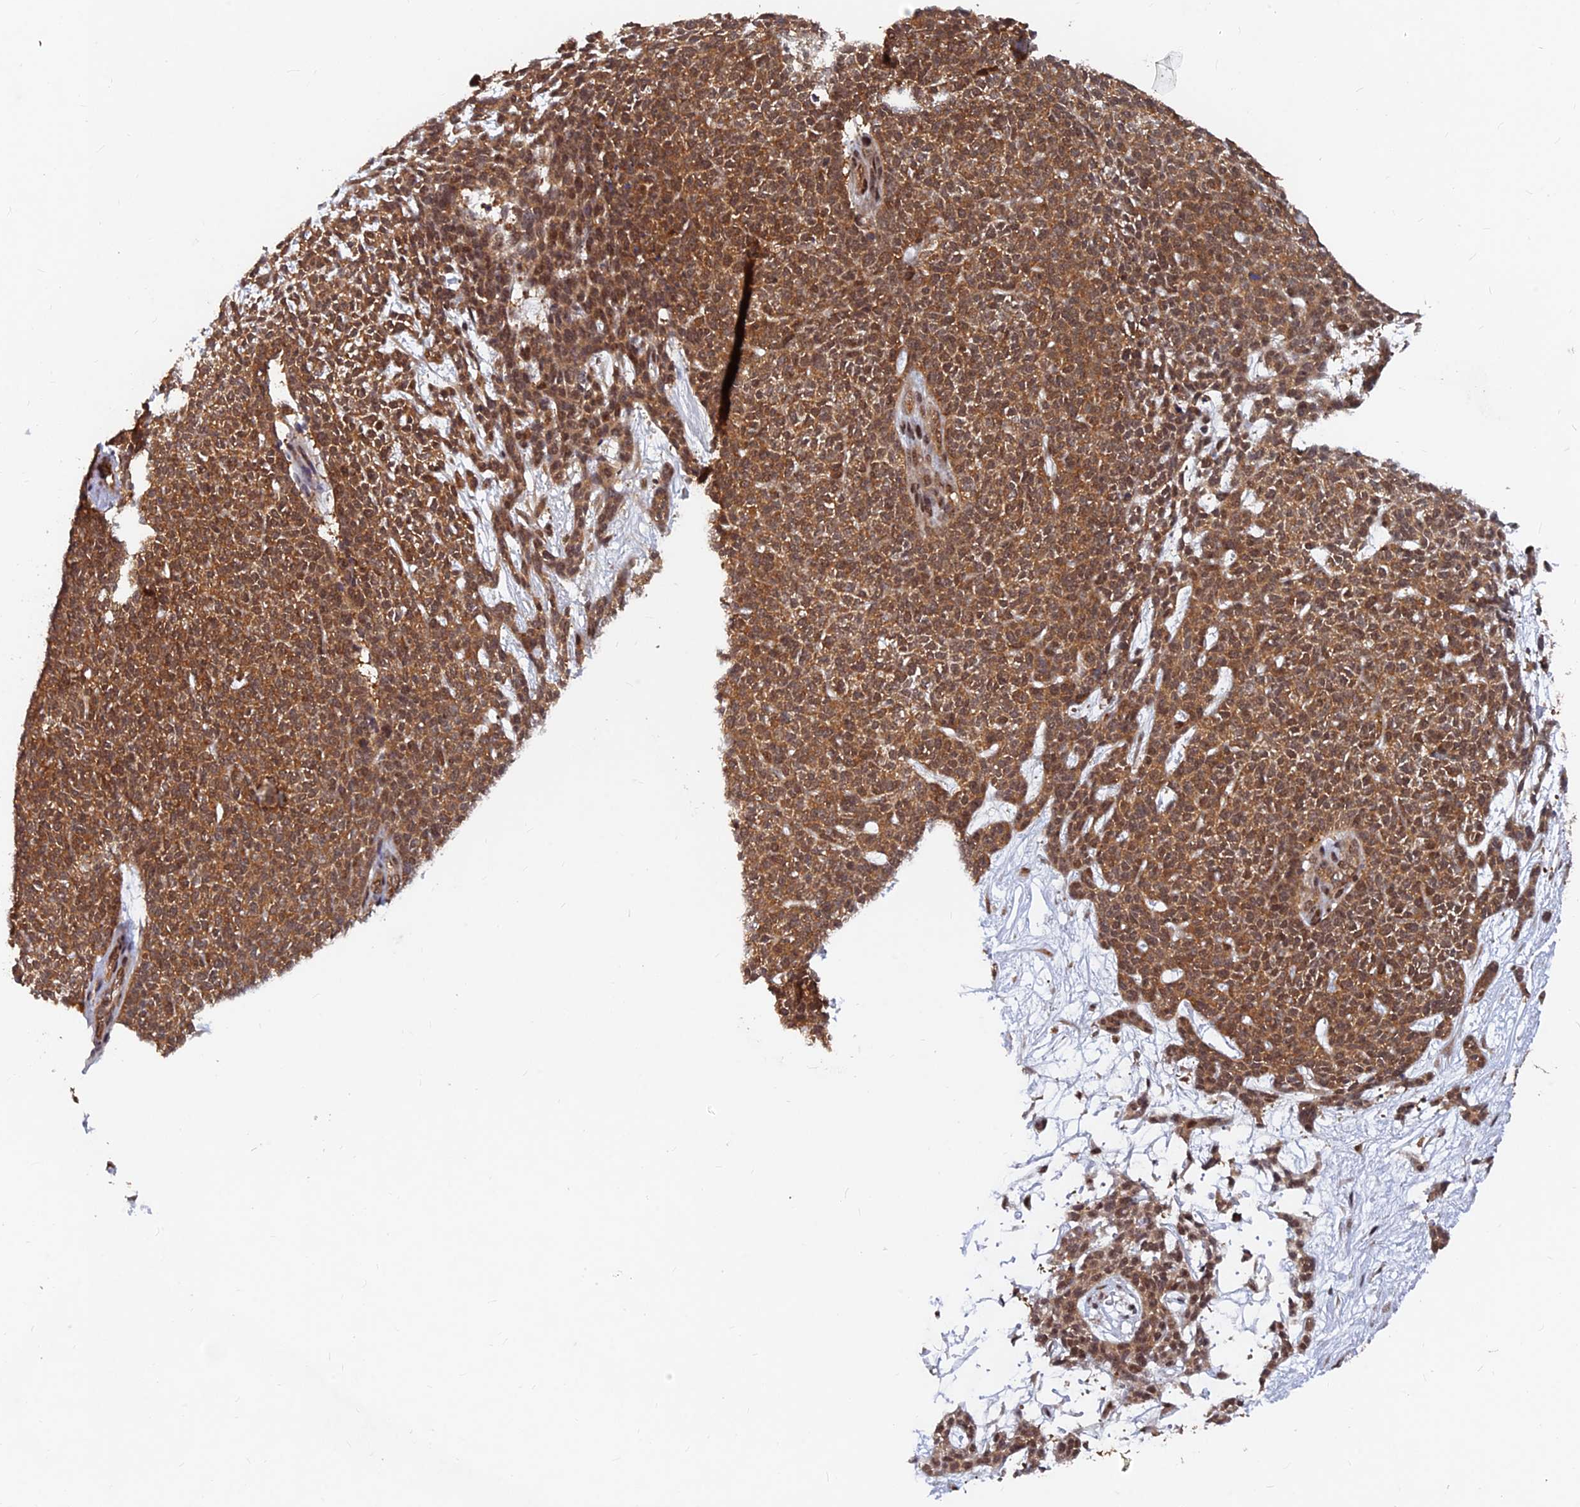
{"staining": {"intensity": "moderate", "quantity": ">75%", "location": "cytoplasmic/membranous,nuclear"}, "tissue": "skin cancer", "cell_type": "Tumor cells", "image_type": "cancer", "snomed": [{"axis": "morphology", "description": "Basal cell carcinoma"}, {"axis": "topography", "description": "Skin"}], "caption": "A micrograph of human basal cell carcinoma (skin) stained for a protein shows moderate cytoplasmic/membranous and nuclear brown staining in tumor cells. (DAB (3,3'-diaminobenzidine) IHC, brown staining for protein, blue staining for nuclei).", "gene": "FAM53C", "patient": {"sex": "female", "age": 84}}